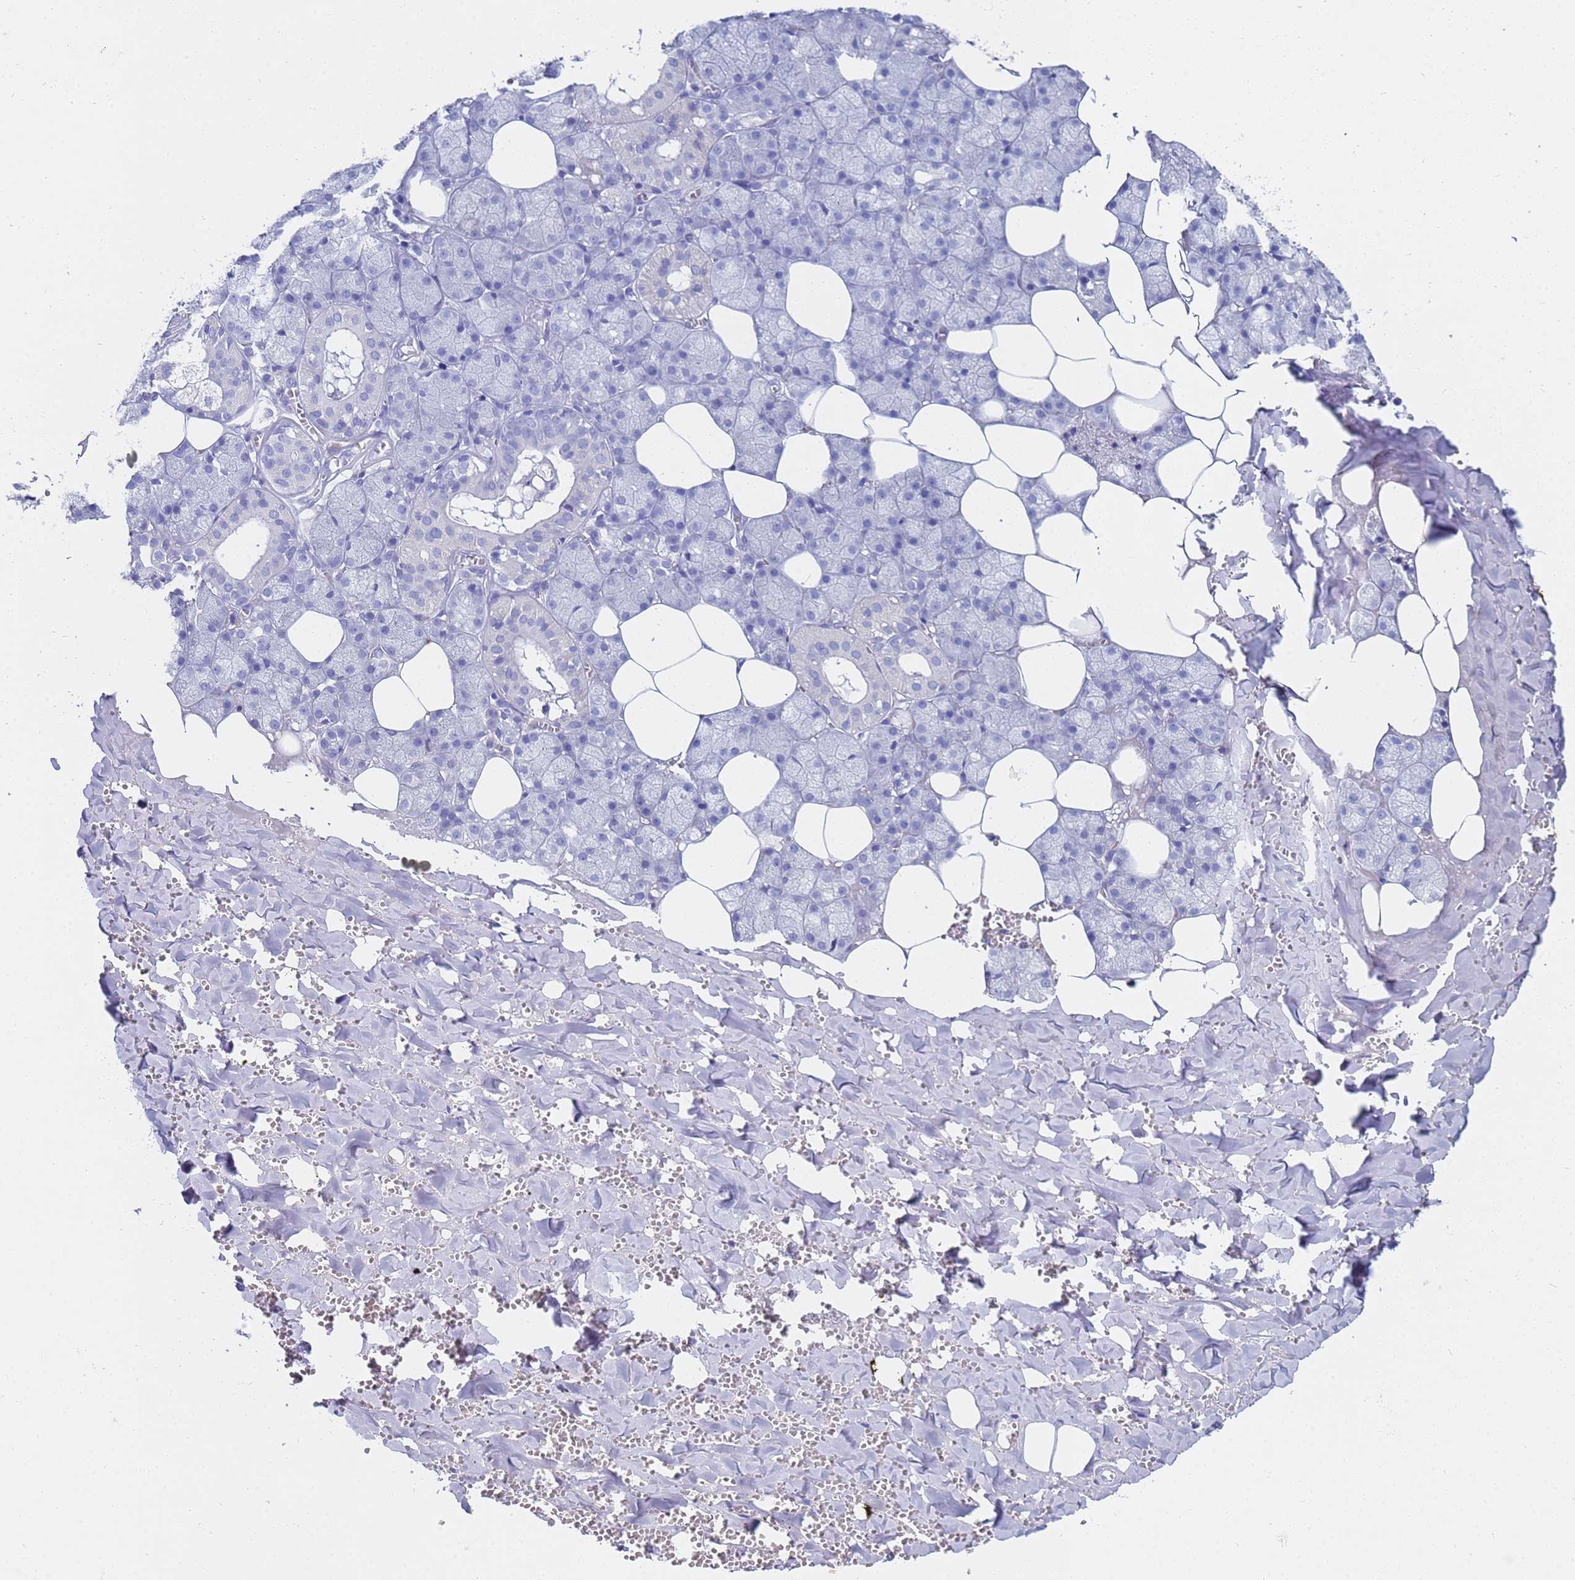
{"staining": {"intensity": "negative", "quantity": "none", "location": "none"}, "tissue": "salivary gland", "cell_type": "Glandular cells", "image_type": "normal", "snomed": [{"axis": "morphology", "description": "Normal tissue, NOS"}, {"axis": "topography", "description": "Salivary gland"}], "caption": "This is an immunohistochemistry micrograph of normal human salivary gland. There is no staining in glandular cells.", "gene": "C2orf72", "patient": {"sex": "male", "age": 62}}